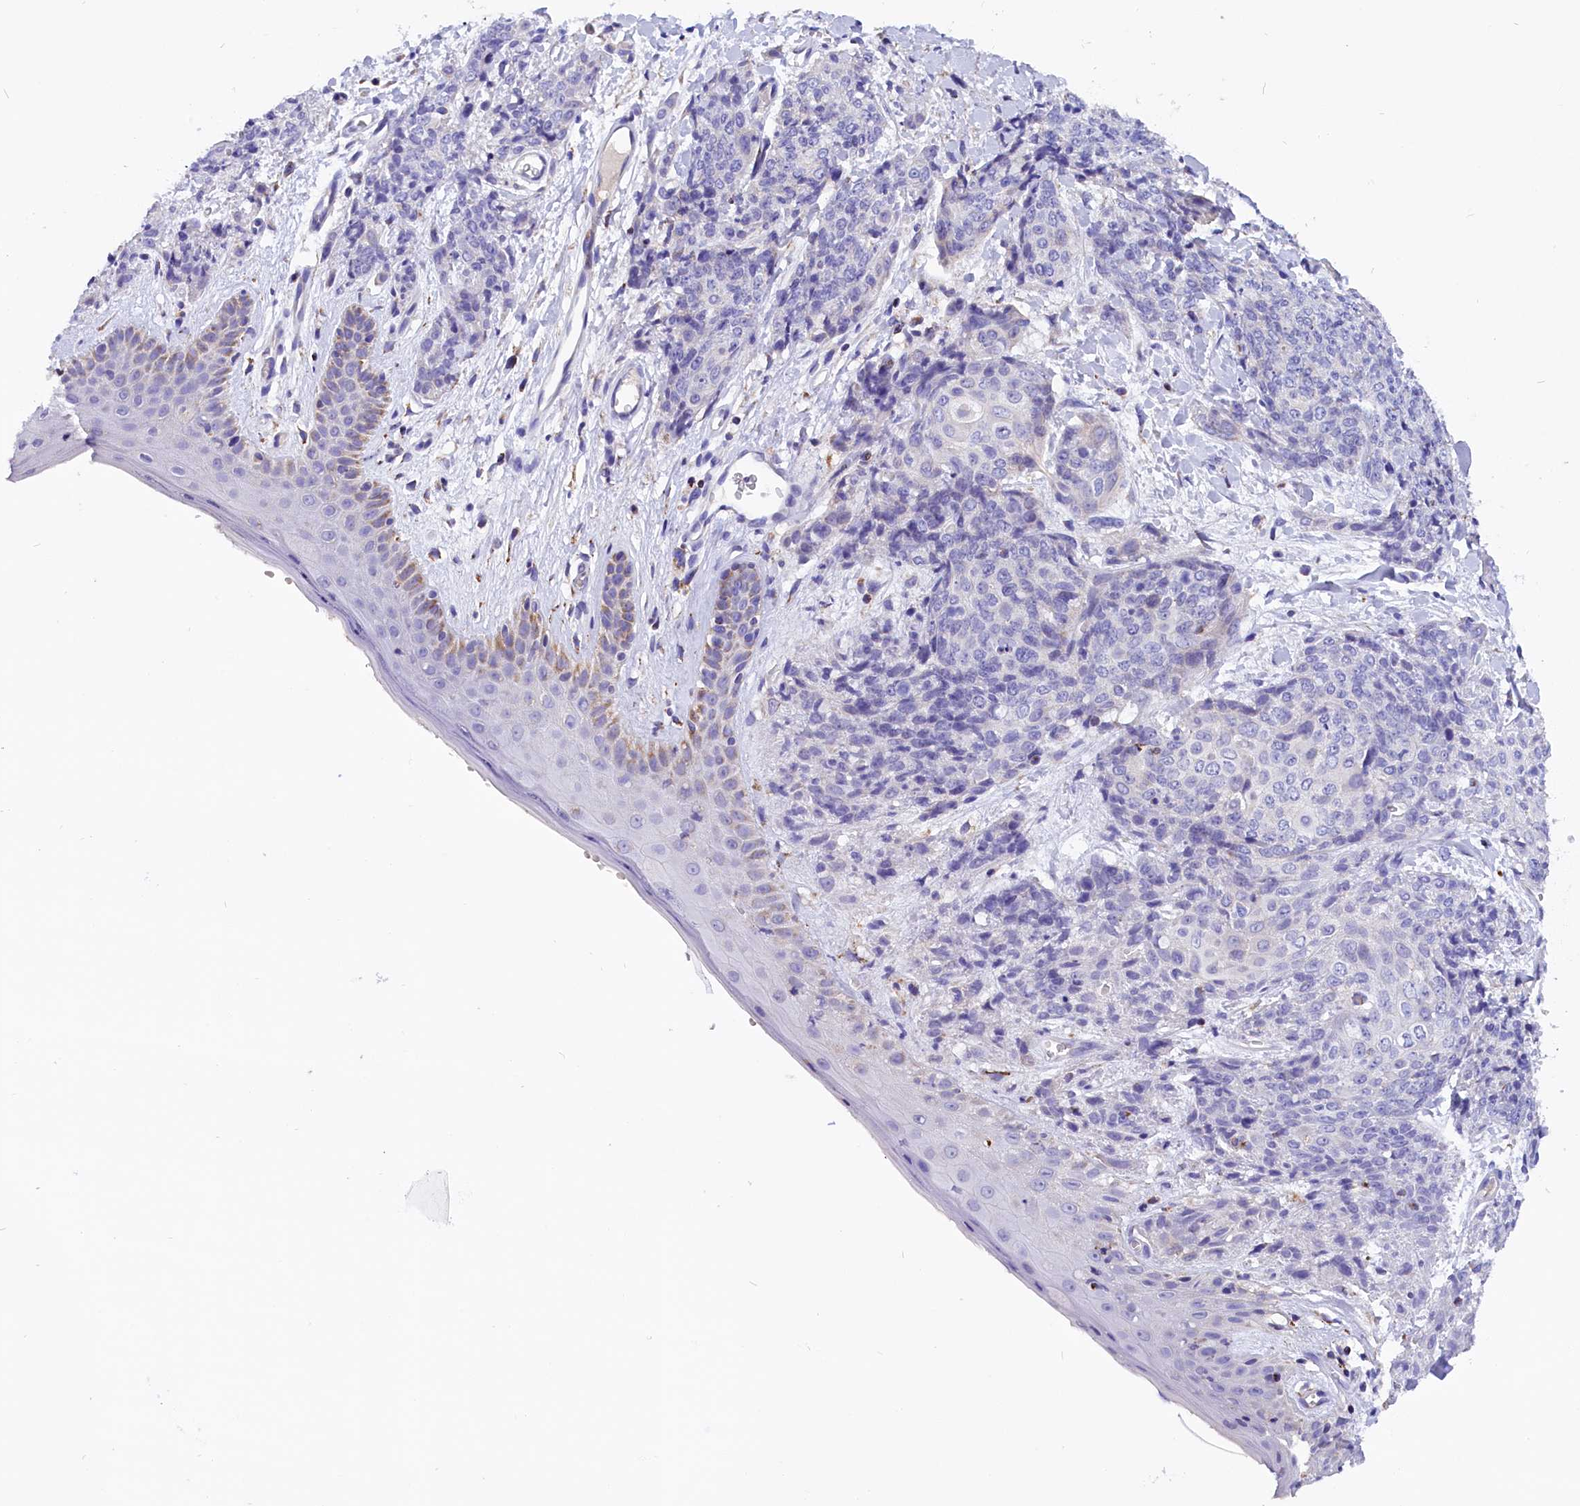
{"staining": {"intensity": "negative", "quantity": "none", "location": "none"}, "tissue": "skin cancer", "cell_type": "Tumor cells", "image_type": "cancer", "snomed": [{"axis": "morphology", "description": "Squamous cell carcinoma, NOS"}, {"axis": "topography", "description": "Skin"}, {"axis": "topography", "description": "Vulva"}], "caption": "Immunohistochemistry (IHC) histopathology image of skin cancer stained for a protein (brown), which demonstrates no expression in tumor cells. The staining is performed using DAB (3,3'-diaminobenzidine) brown chromogen with nuclei counter-stained in using hematoxylin.", "gene": "ABAT", "patient": {"sex": "female", "age": 85}}